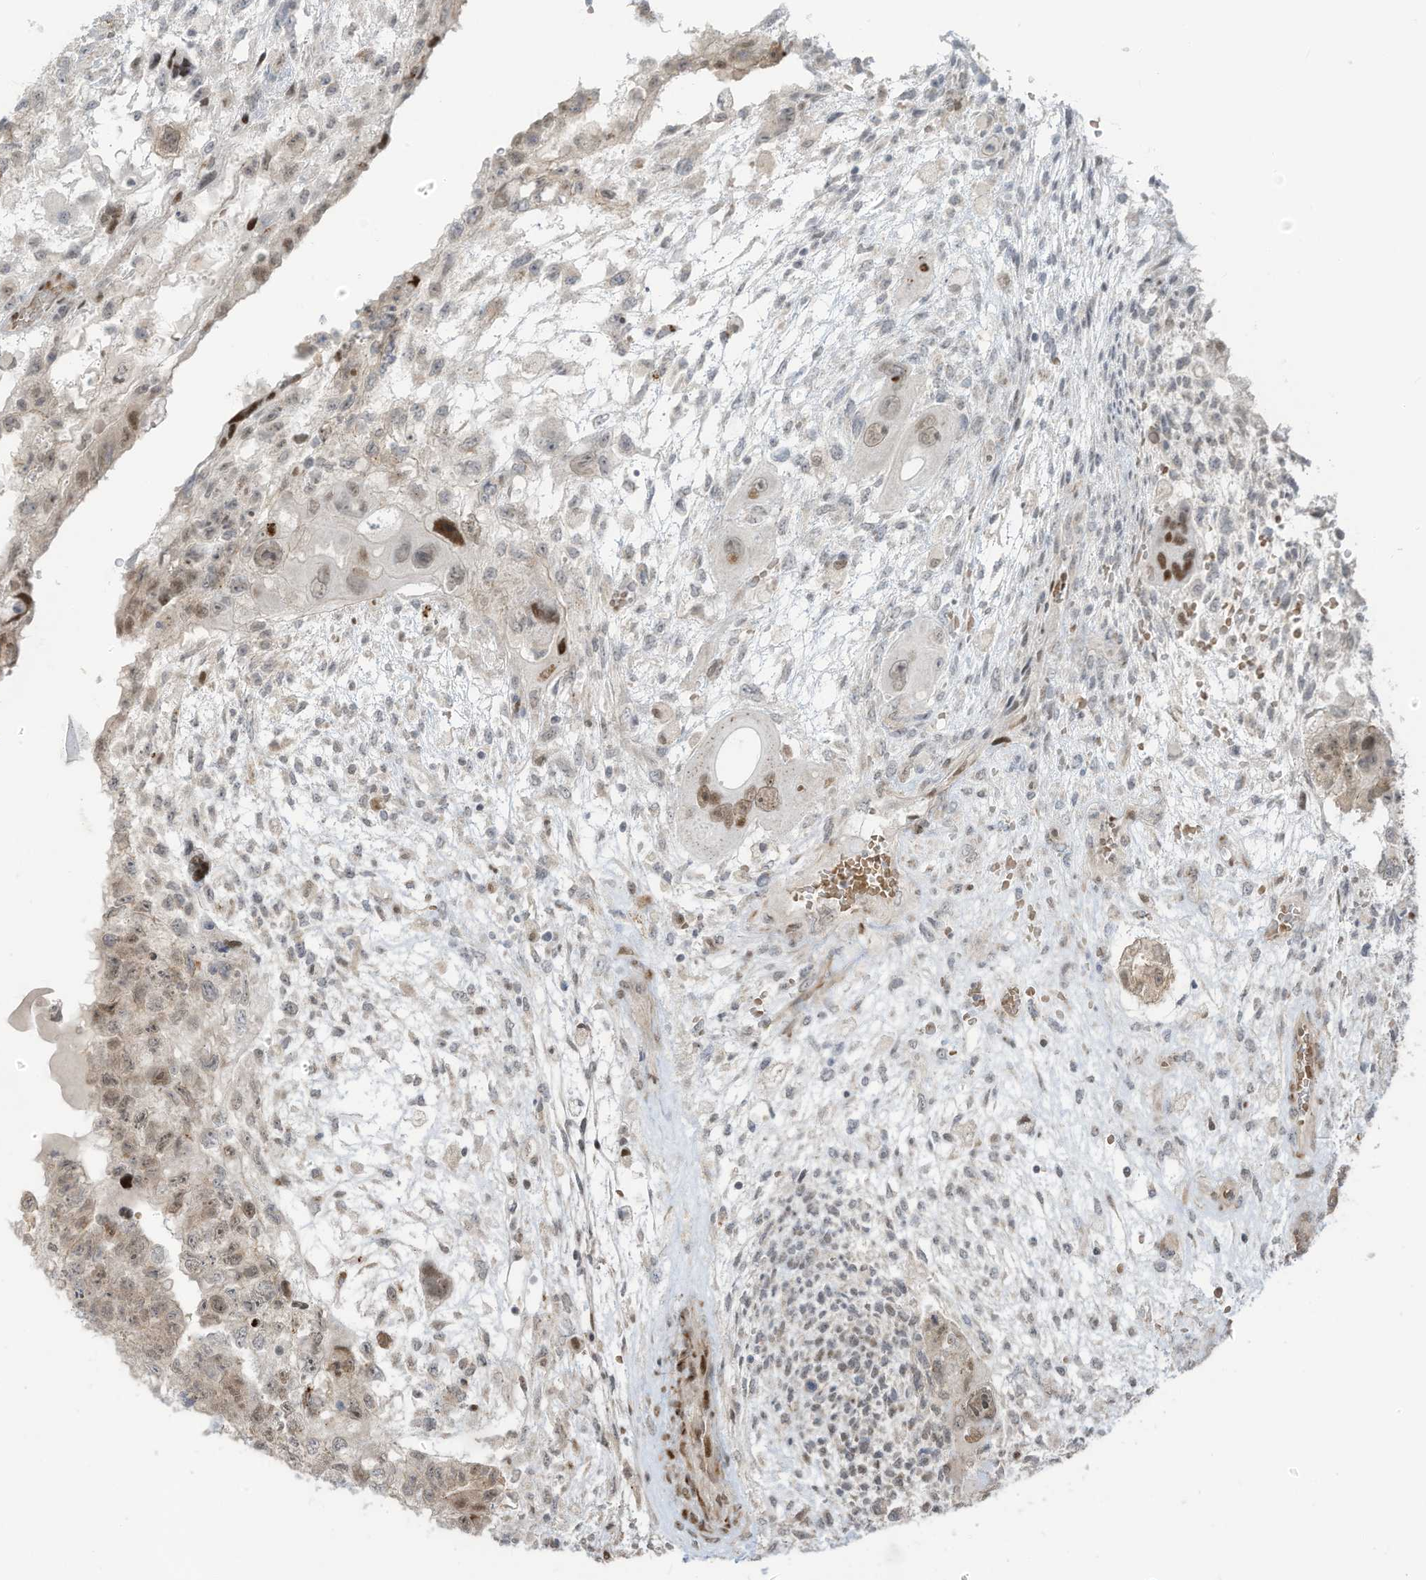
{"staining": {"intensity": "weak", "quantity": "25%-75%", "location": "nuclear"}, "tissue": "testis cancer", "cell_type": "Tumor cells", "image_type": "cancer", "snomed": [{"axis": "morphology", "description": "Carcinoma, Embryonal, NOS"}, {"axis": "topography", "description": "Testis"}], "caption": "About 25%-75% of tumor cells in human testis embryonal carcinoma show weak nuclear protein positivity as visualized by brown immunohistochemical staining.", "gene": "ZCWPW2", "patient": {"sex": "male", "age": 36}}